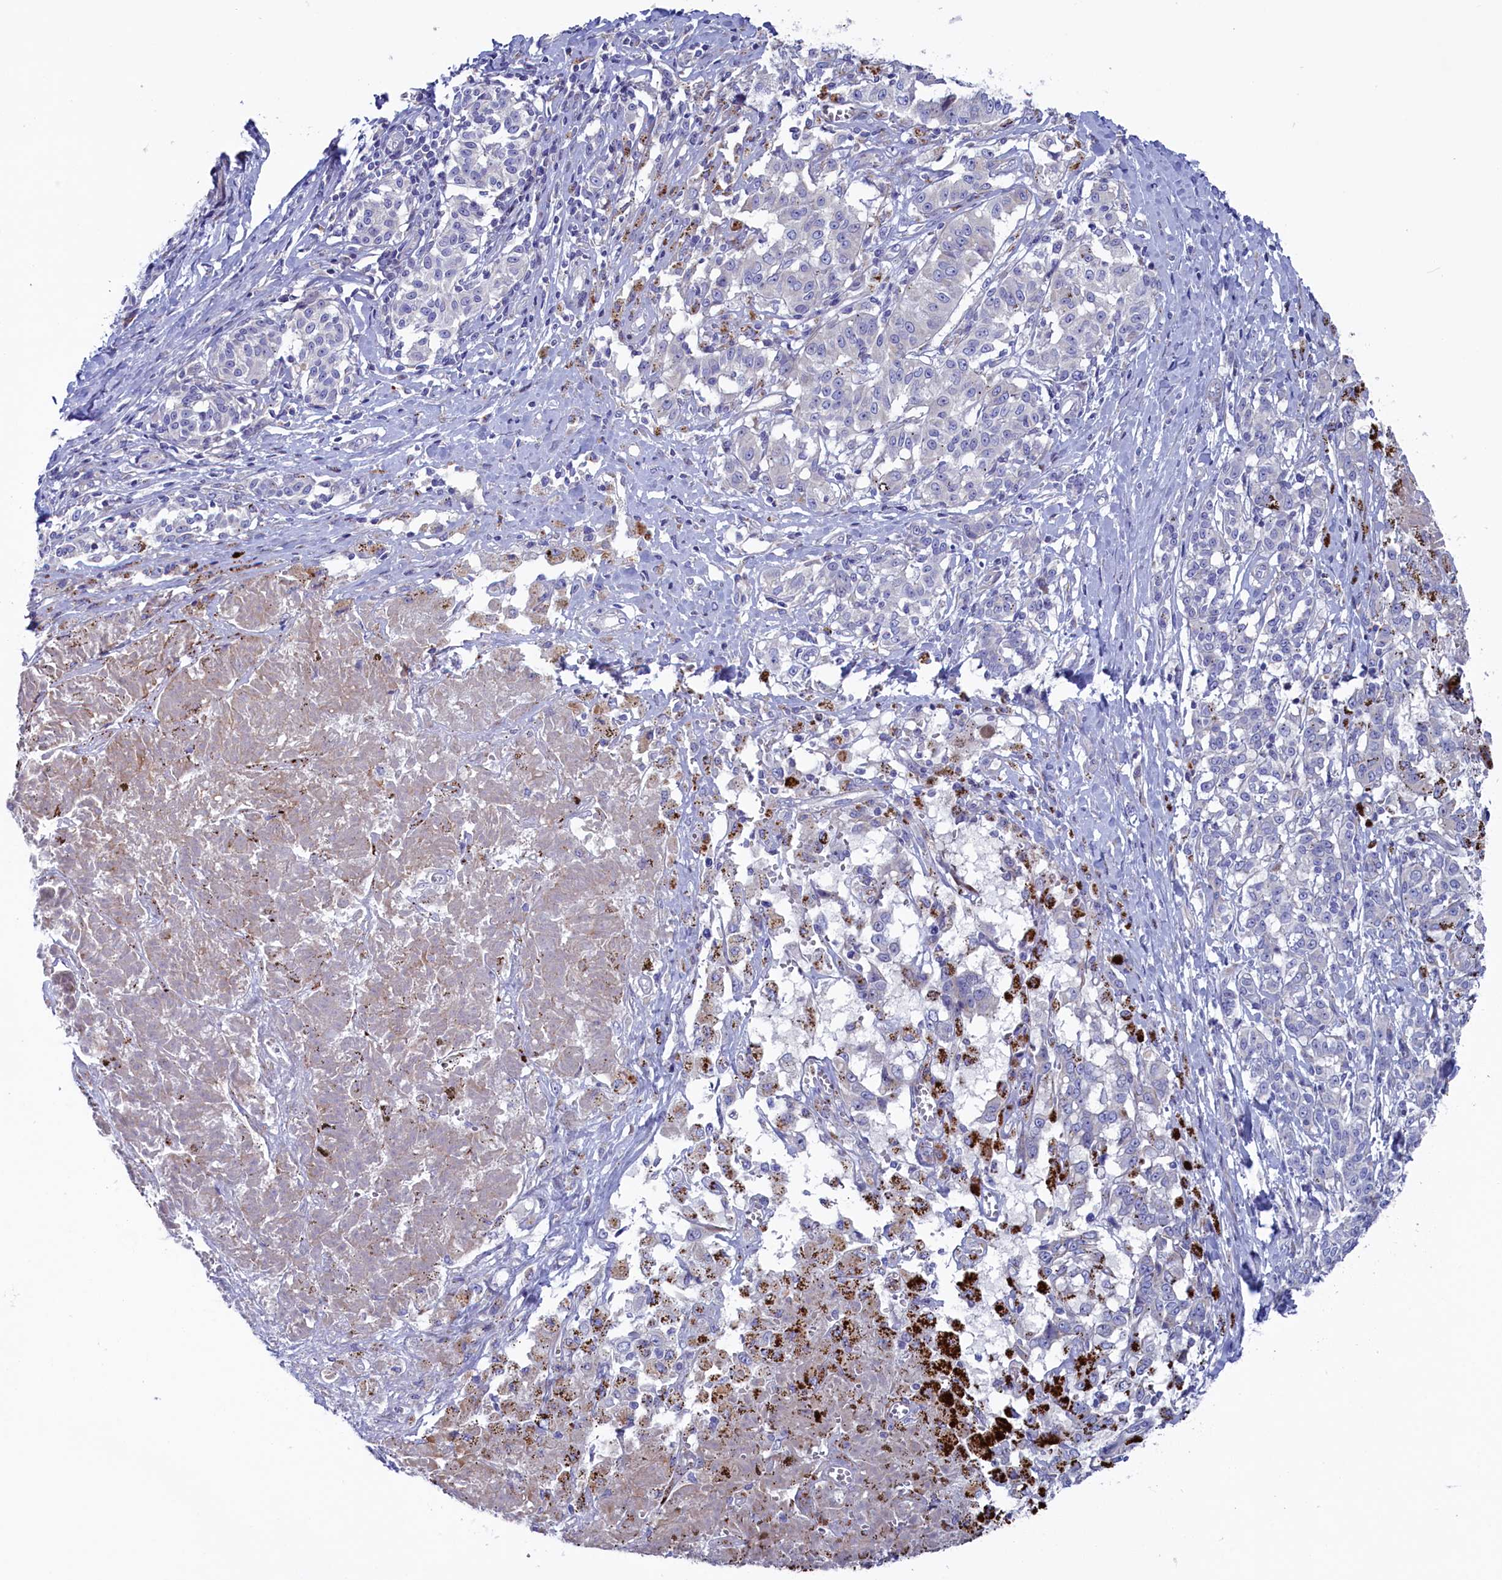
{"staining": {"intensity": "negative", "quantity": "none", "location": "none"}, "tissue": "melanoma", "cell_type": "Tumor cells", "image_type": "cancer", "snomed": [{"axis": "morphology", "description": "Malignant melanoma, NOS"}, {"axis": "topography", "description": "Skin"}], "caption": "An image of malignant melanoma stained for a protein shows no brown staining in tumor cells.", "gene": "NUDT7", "patient": {"sex": "female", "age": 72}}